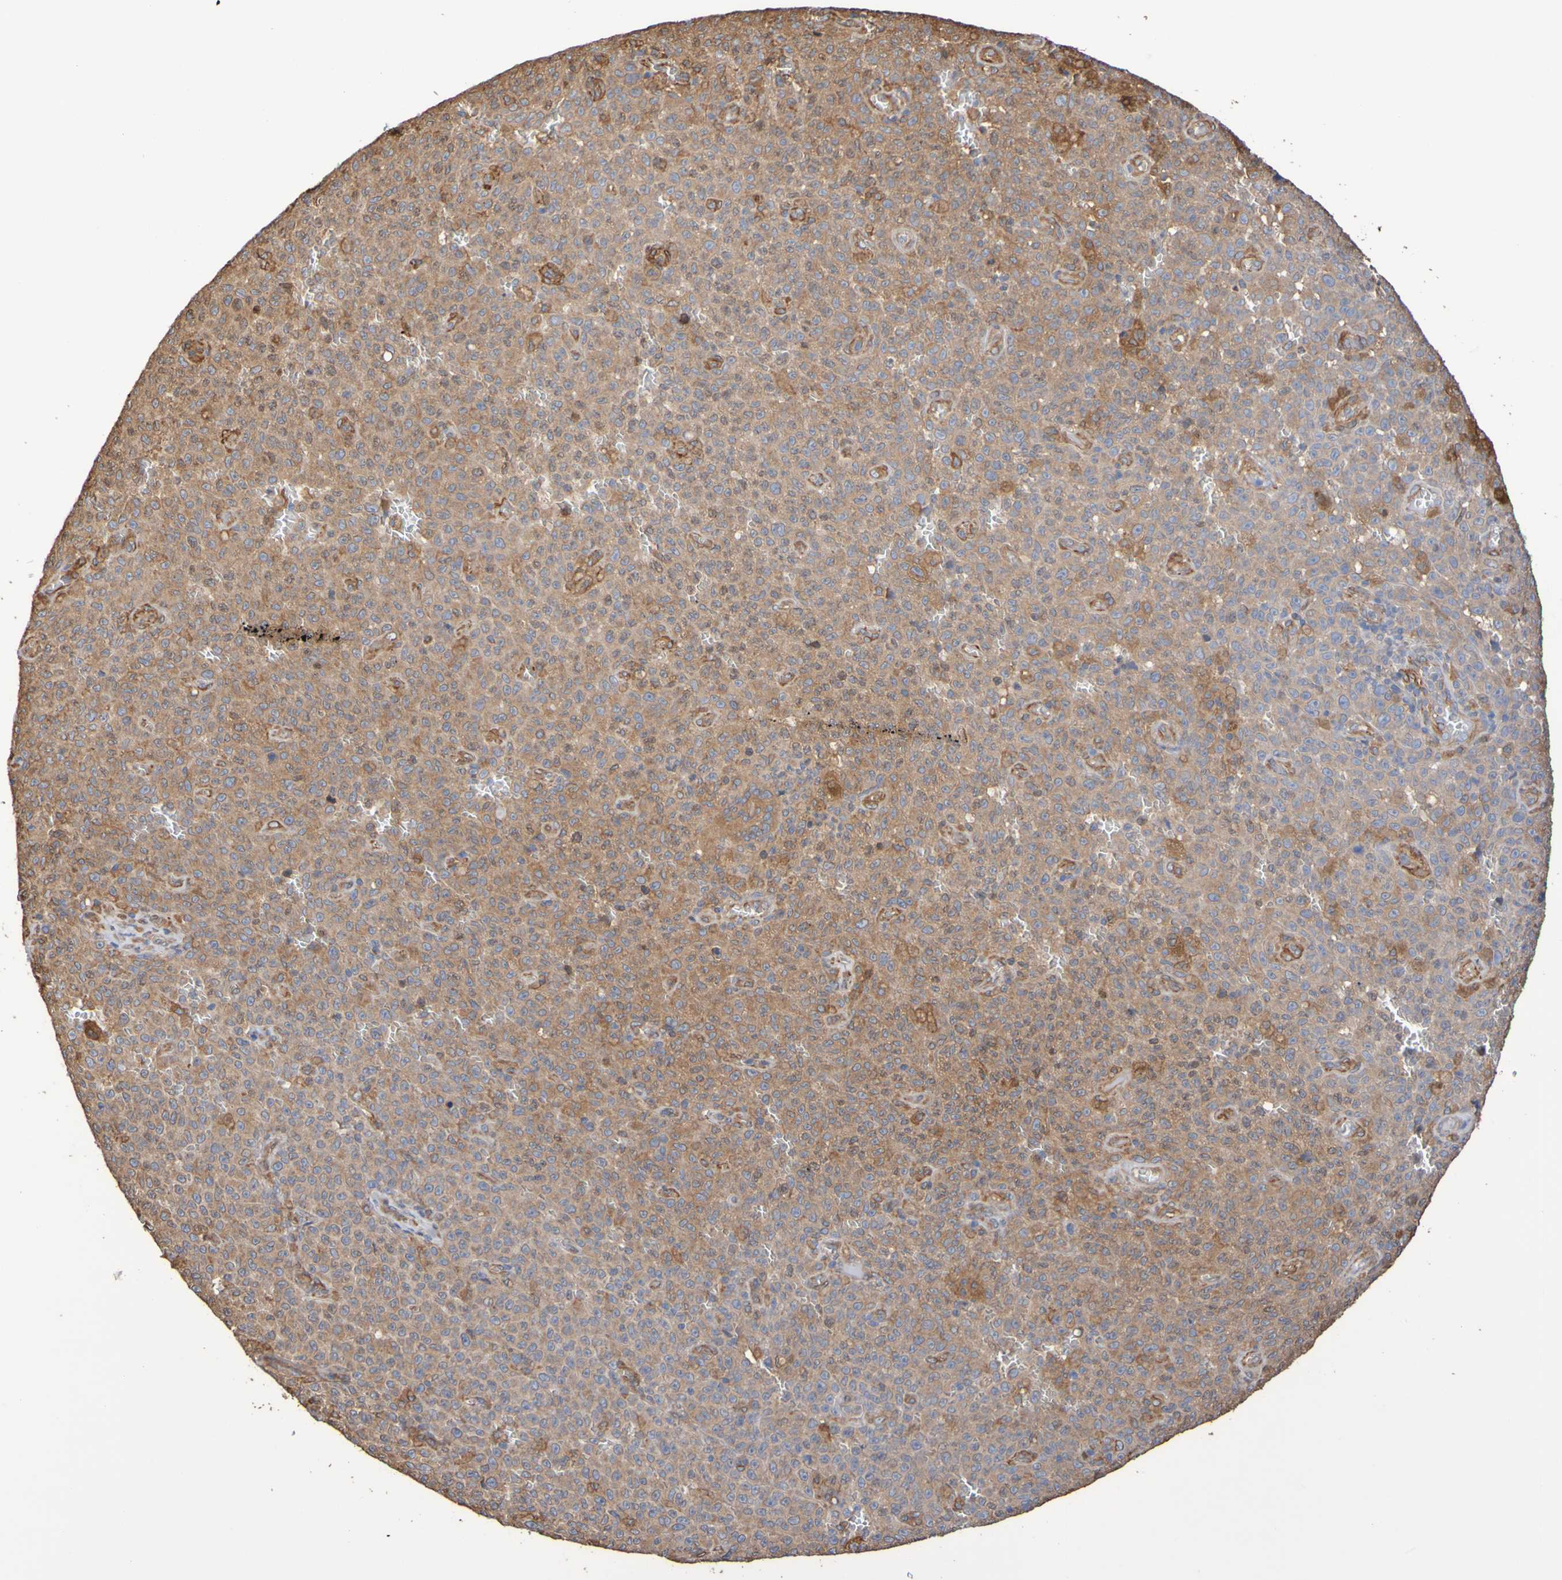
{"staining": {"intensity": "moderate", "quantity": ">75%", "location": "cytoplasmic/membranous"}, "tissue": "melanoma", "cell_type": "Tumor cells", "image_type": "cancer", "snomed": [{"axis": "morphology", "description": "Malignant melanoma, NOS"}, {"axis": "topography", "description": "Skin"}], "caption": "A medium amount of moderate cytoplasmic/membranous staining is present in about >75% of tumor cells in malignant melanoma tissue. Immunohistochemistry (ihc) stains the protein in brown and the nuclei are stained blue.", "gene": "RAB11A", "patient": {"sex": "female", "age": 82}}